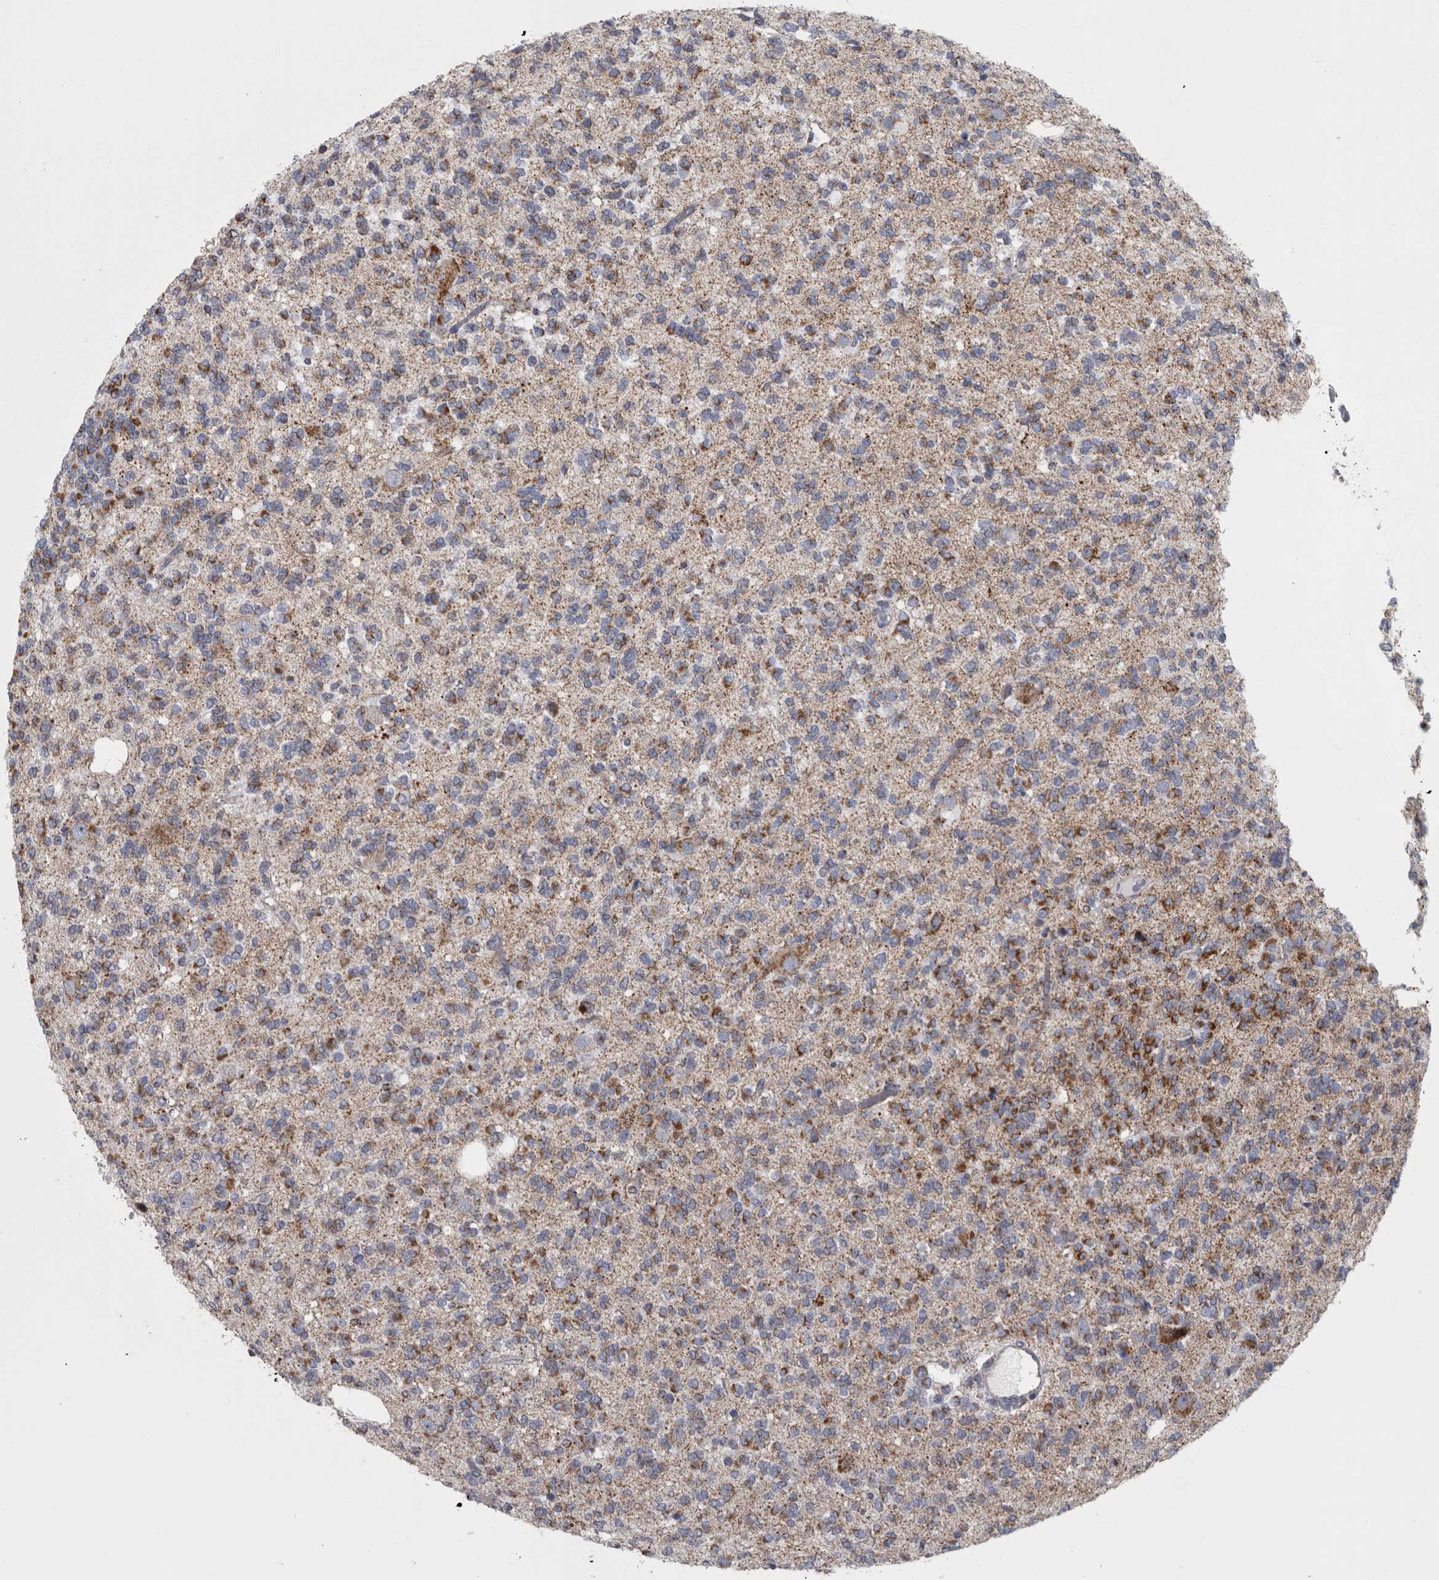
{"staining": {"intensity": "moderate", "quantity": ">75%", "location": "cytoplasmic/membranous"}, "tissue": "glioma", "cell_type": "Tumor cells", "image_type": "cancer", "snomed": [{"axis": "morphology", "description": "Glioma, malignant, Low grade"}, {"axis": "topography", "description": "Brain"}], "caption": "This histopathology image reveals low-grade glioma (malignant) stained with immunohistochemistry (IHC) to label a protein in brown. The cytoplasmic/membranous of tumor cells show moderate positivity for the protein. Nuclei are counter-stained blue.", "gene": "DBT", "patient": {"sex": "male", "age": 38}}